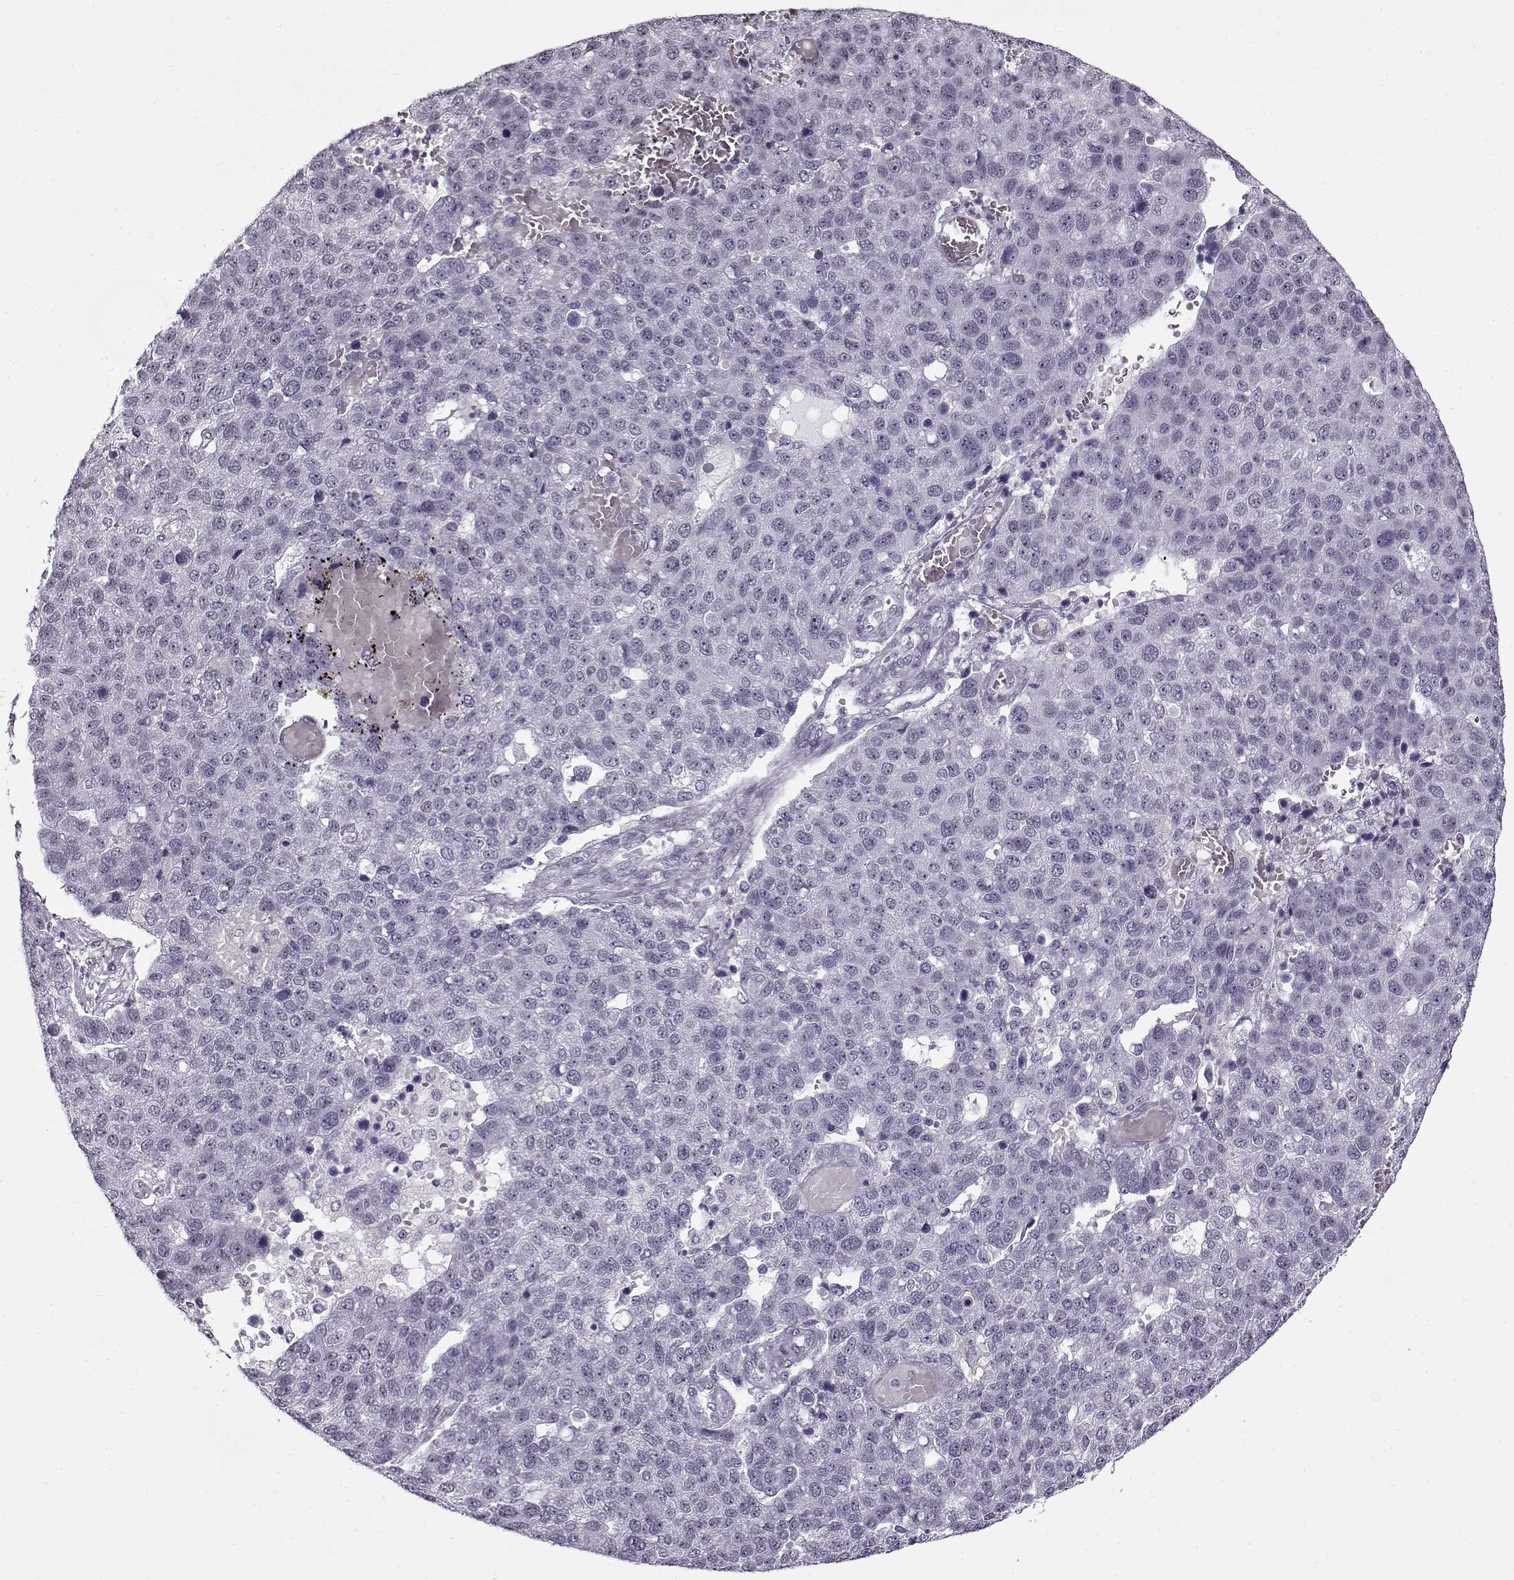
{"staining": {"intensity": "negative", "quantity": "none", "location": "none"}, "tissue": "pancreatic cancer", "cell_type": "Tumor cells", "image_type": "cancer", "snomed": [{"axis": "morphology", "description": "Adenocarcinoma, NOS"}, {"axis": "topography", "description": "Pancreas"}], "caption": "A photomicrograph of human pancreatic cancer (adenocarcinoma) is negative for staining in tumor cells.", "gene": "PRMT8", "patient": {"sex": "female", "age": 61}}